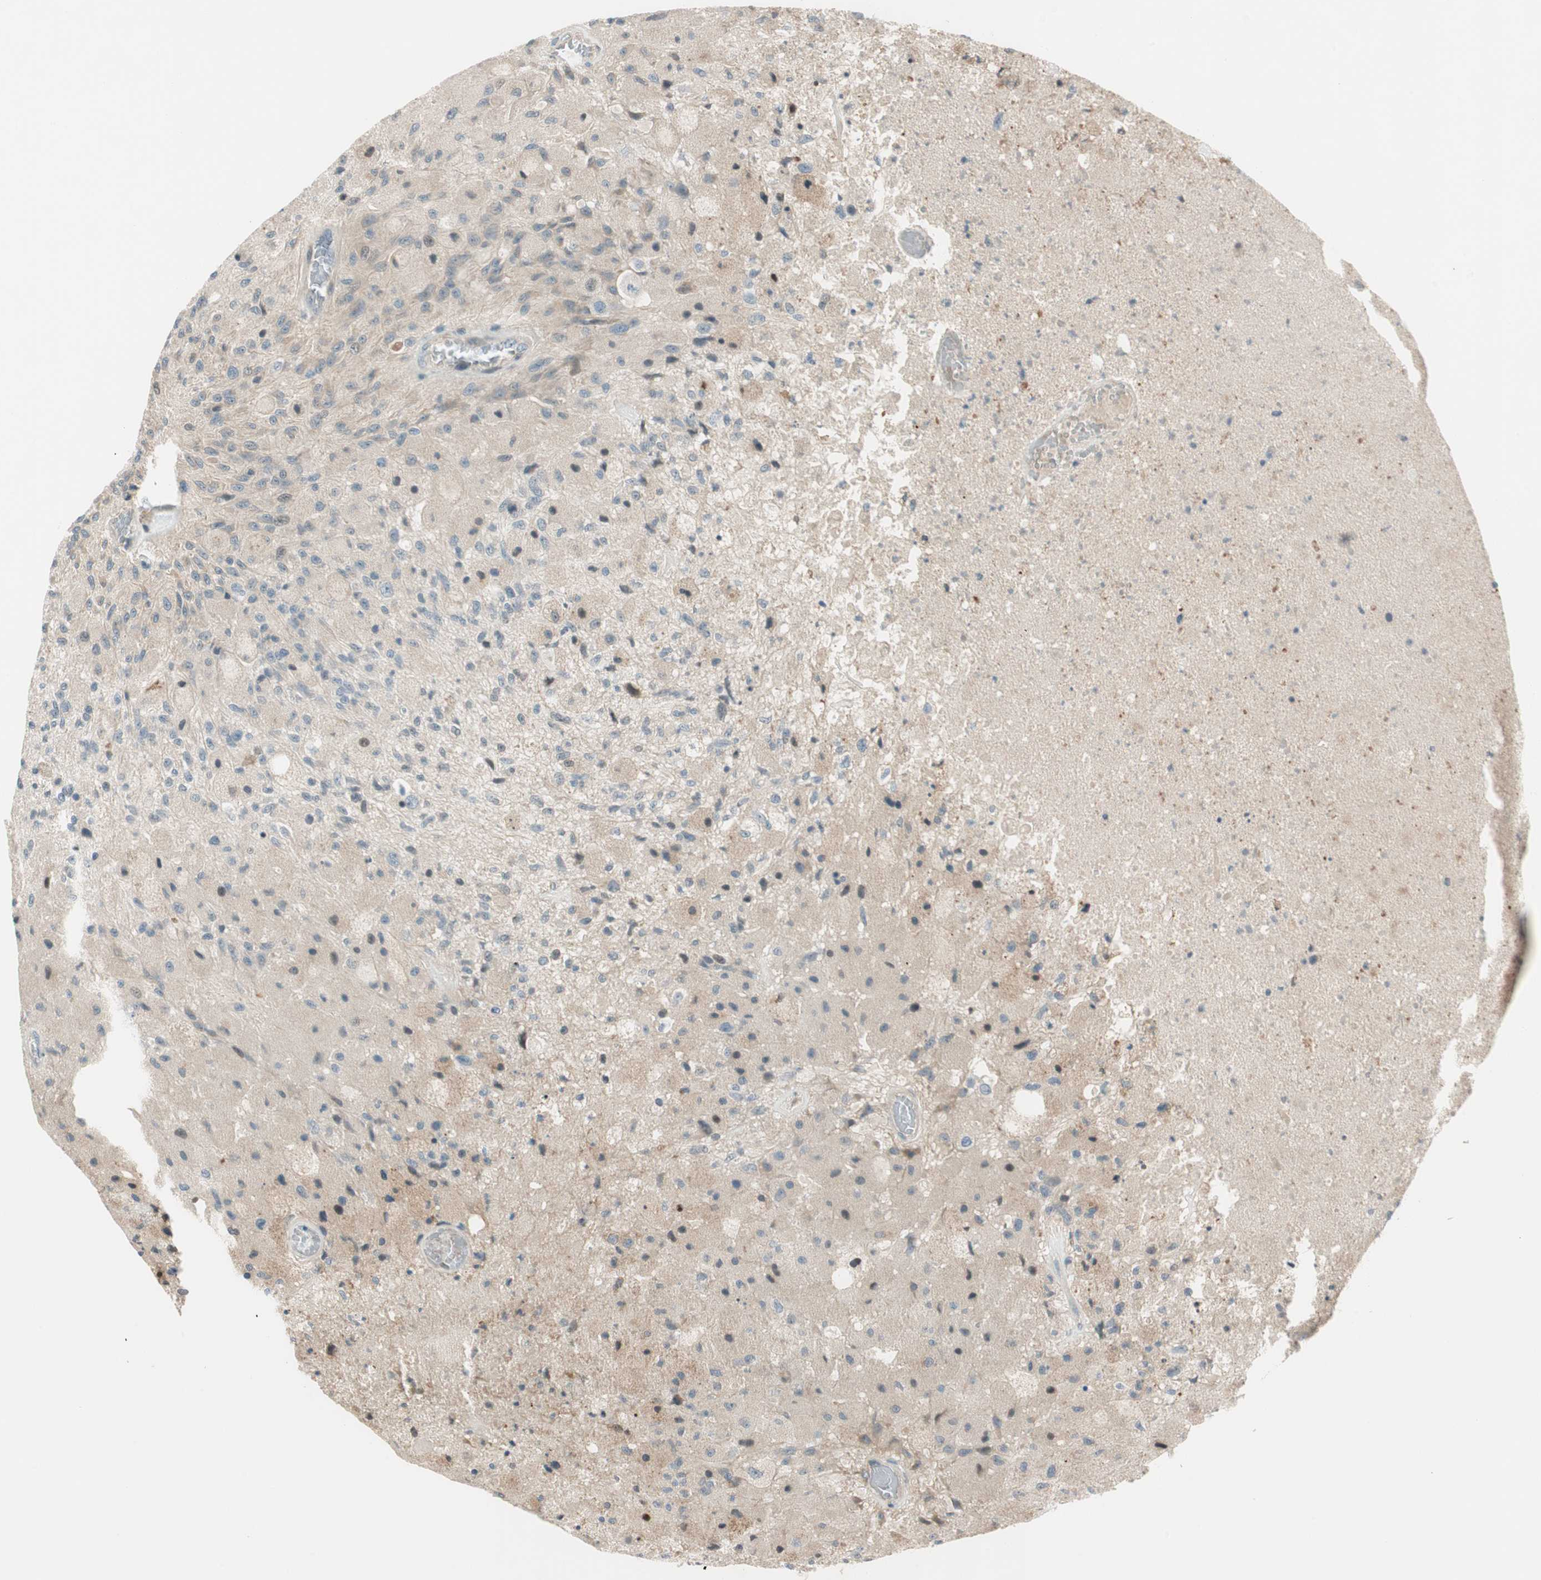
{"staining": {"intensity": "weak", "quantity": "<25%", "location": "nuclear"}, "tissue": "glioma", "cell_type": "Tumor cells", "image_type": "cancer", "snomed": [{"axis": "morphology", "description": "Normal tissue, NOS"}, {"axis": "morphology", "description": "Glioma, malignant, High grade"}, {"axis": "topography", "description": "Cerebral cortex"}], "caption": "This is a photomicrograph of immunohistochemistry (IHC) staining of malignant glioma (high-grade), which shows no staining in tumor cells.", "gene": "CGRRF1", "patient": {"sex": "male", "age": 77}}